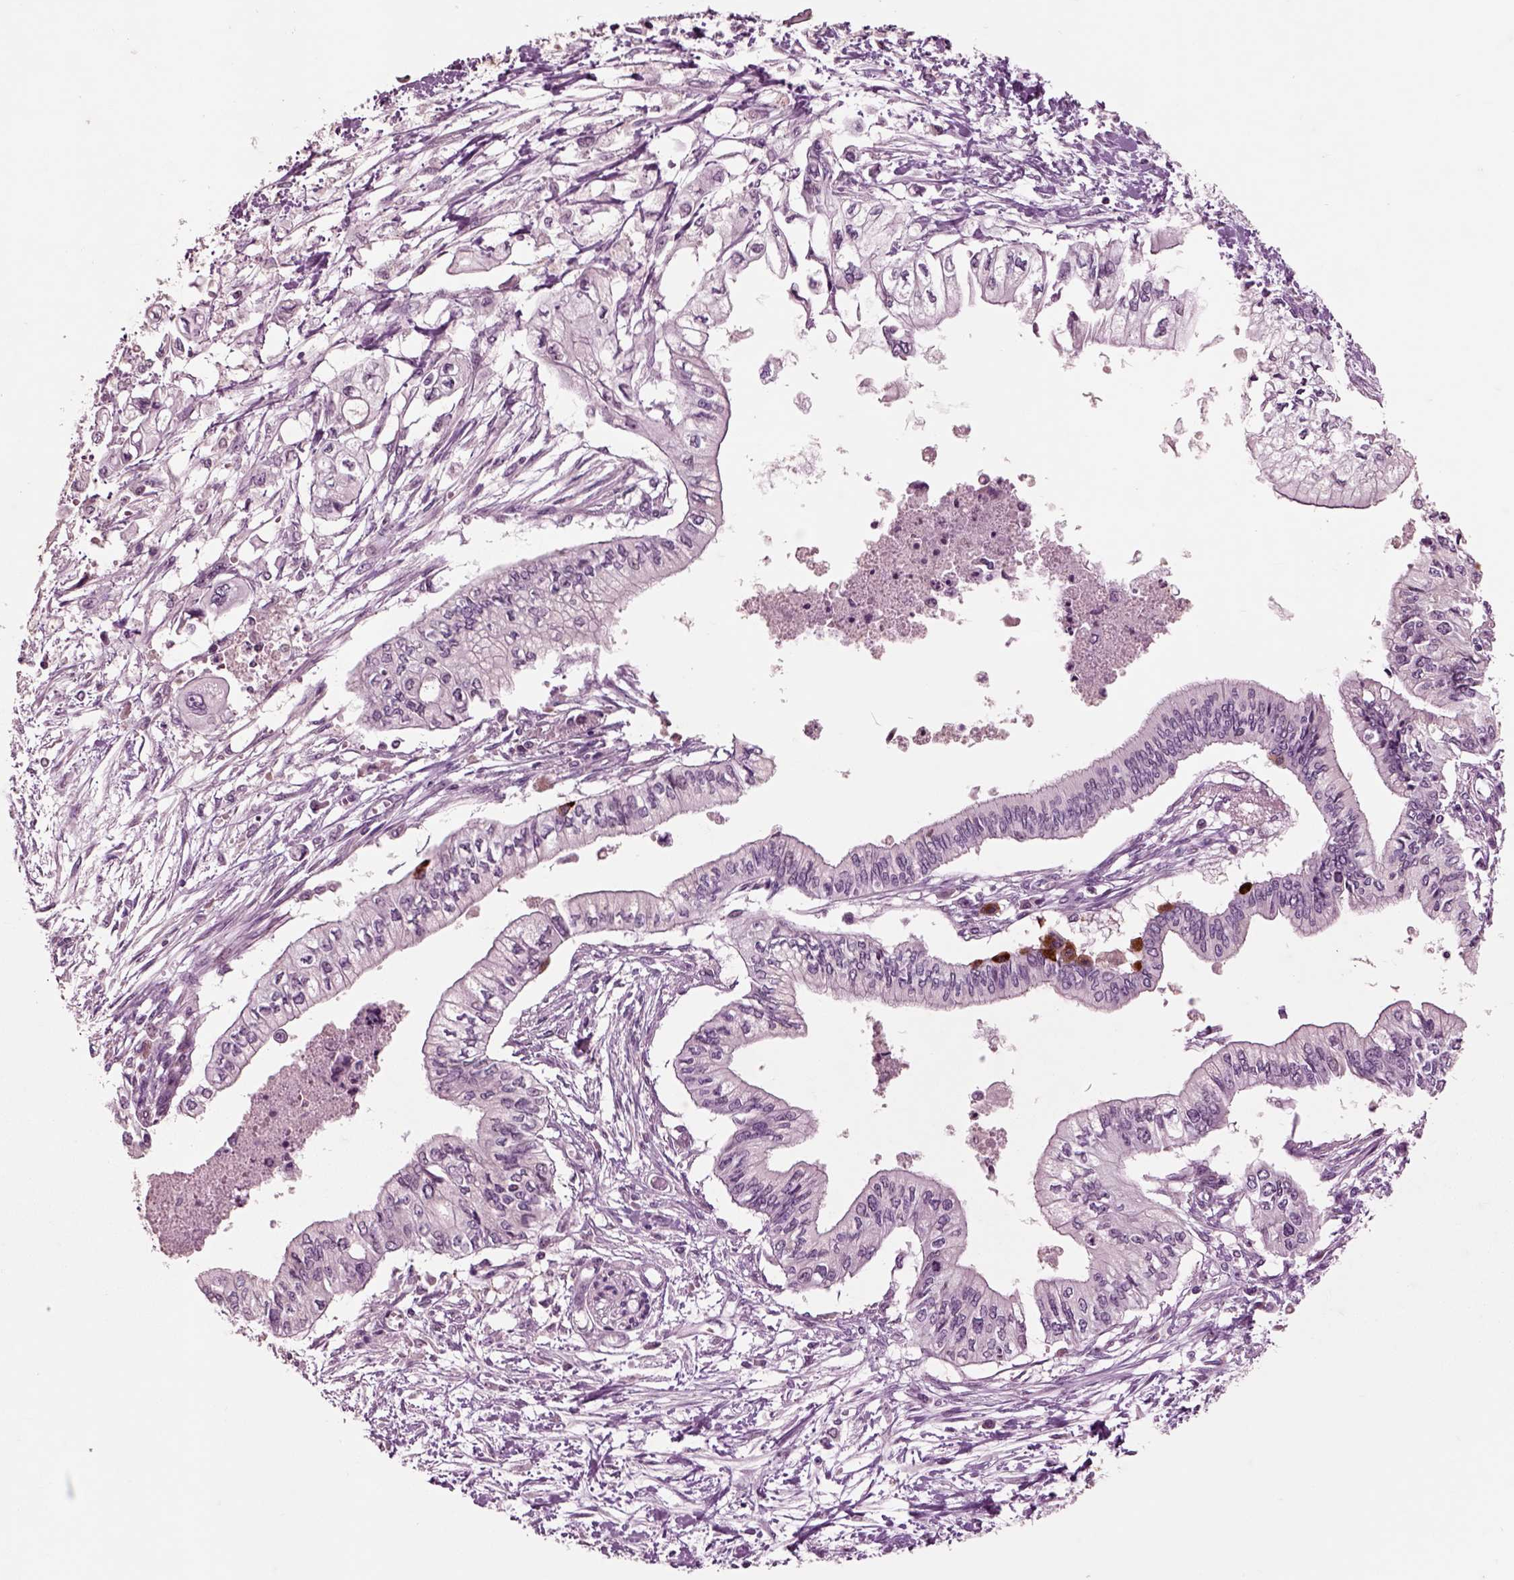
{"staining": {"intensity": "negative", "quantity": "none", "location": "none"}, "tissue": "pancreatic cancer", "cell_type": "Tumor cells", "image_type": "cancer", "snomed": [{"axis": "morphology", "description": "Adenocarcinoma, NOS"}, {"axis": "topography", "description": "Pancreas"}], "caption": "Photomicrograph shows no significant protein staining in tumor cells of adenocarcinoma (pancreatic). Brightfield microscopy of immunohistochemistry (IHC) stained with DAB (3,3'-diaminobenzidine) (brown) and hematoxylin (blue), captured at high magnification.", "gene": "CHGB", "patient": {"sex": "female", "age": 61}}